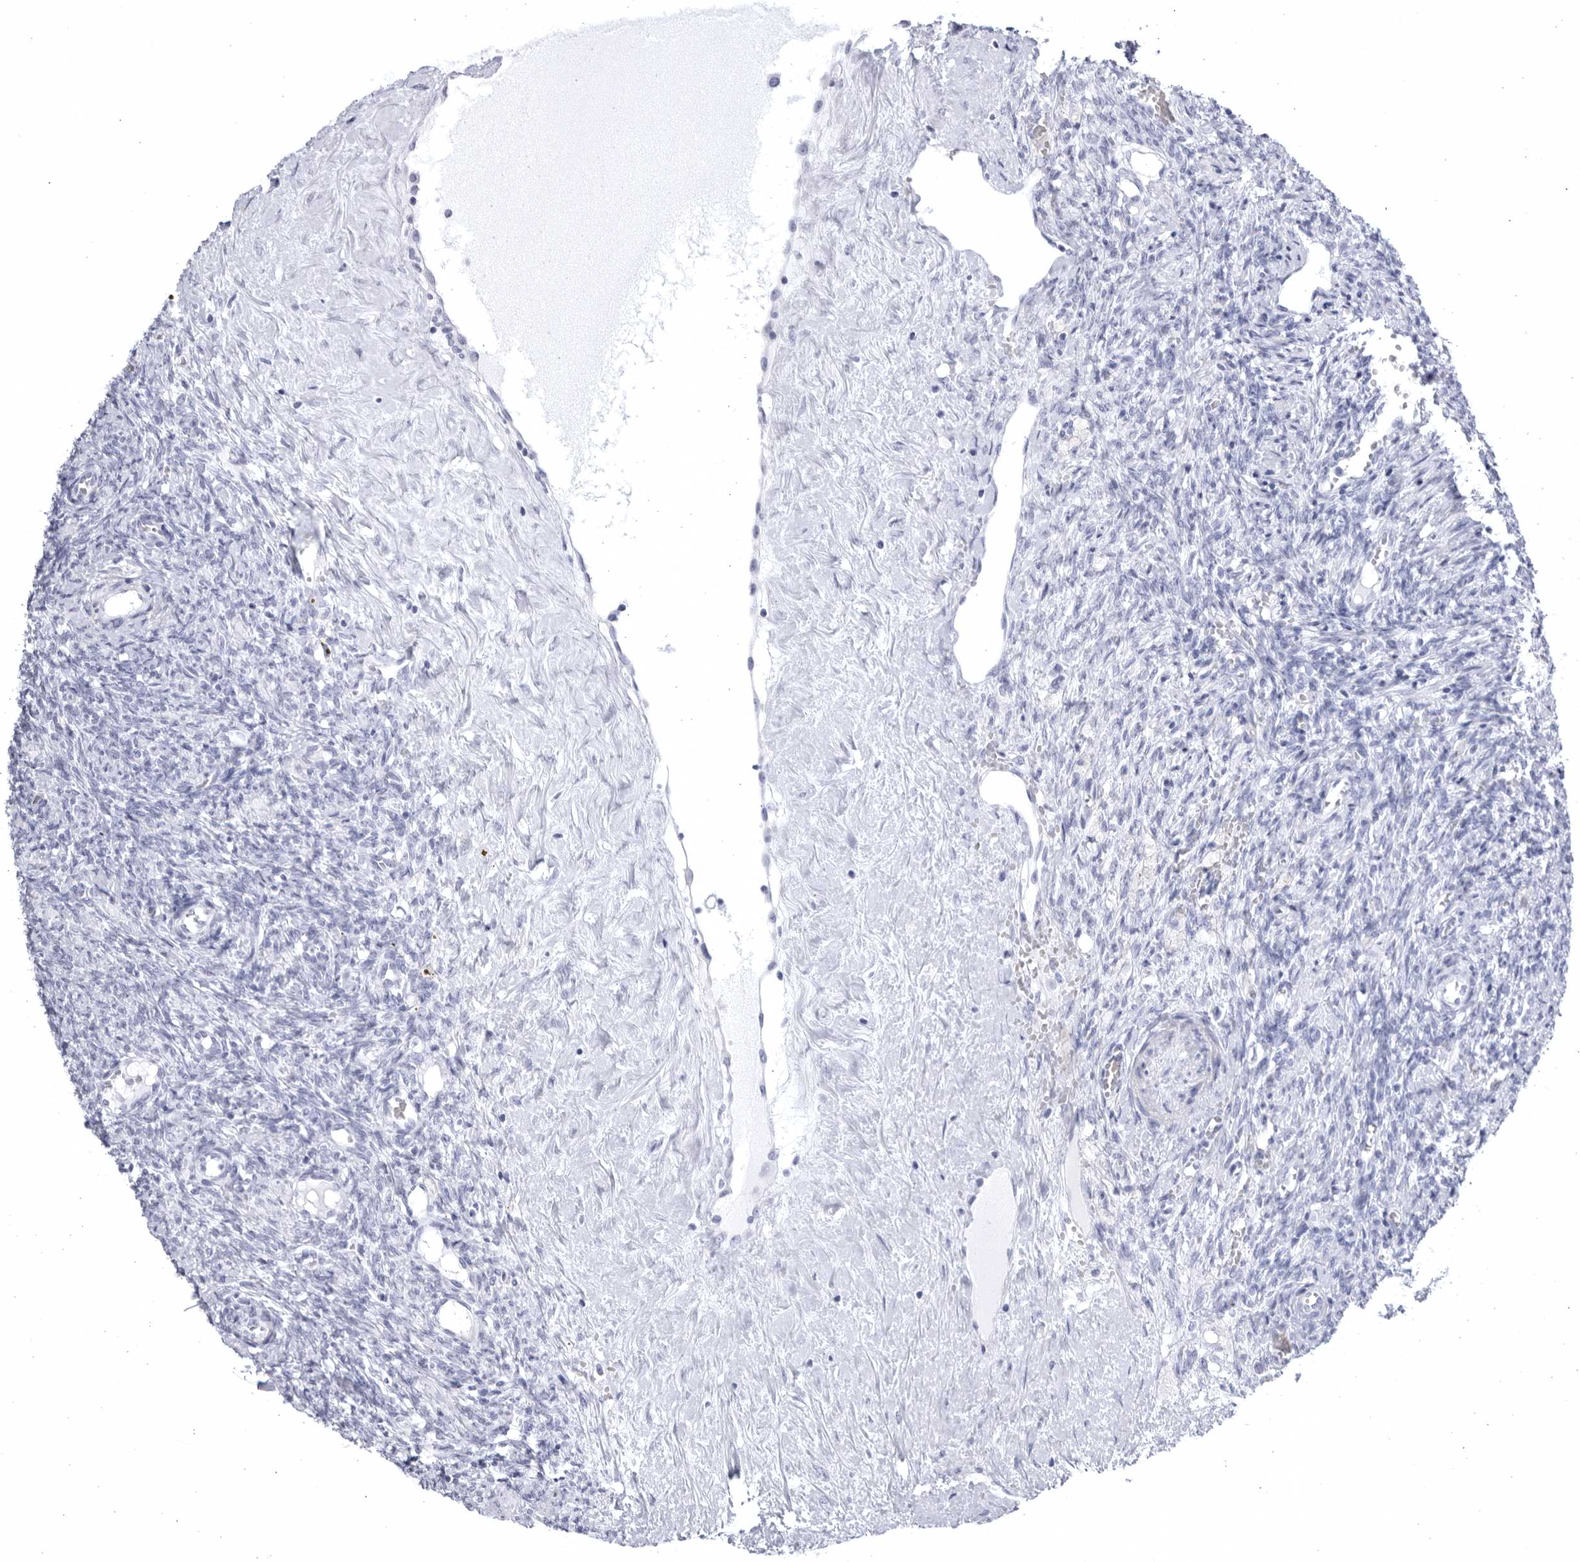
{"staining": {"intensity": "negative", "quantity": "none", "location": "none"}, "tissue": "ovary", "cell_type": "Ovarian stroma cells", "image_type": "normal", "snomed": [{"axis": "morphology", "description": "Normal tissue, NOS"}, {"axis": "topography", "description": "Ovary"}], "caption": "This is an IHC histopathology image of benign ovary. There is no expression in ovarian stroma cells.", "gene": "CCDC181", "patient": {"sex": "female", "age": 41}}